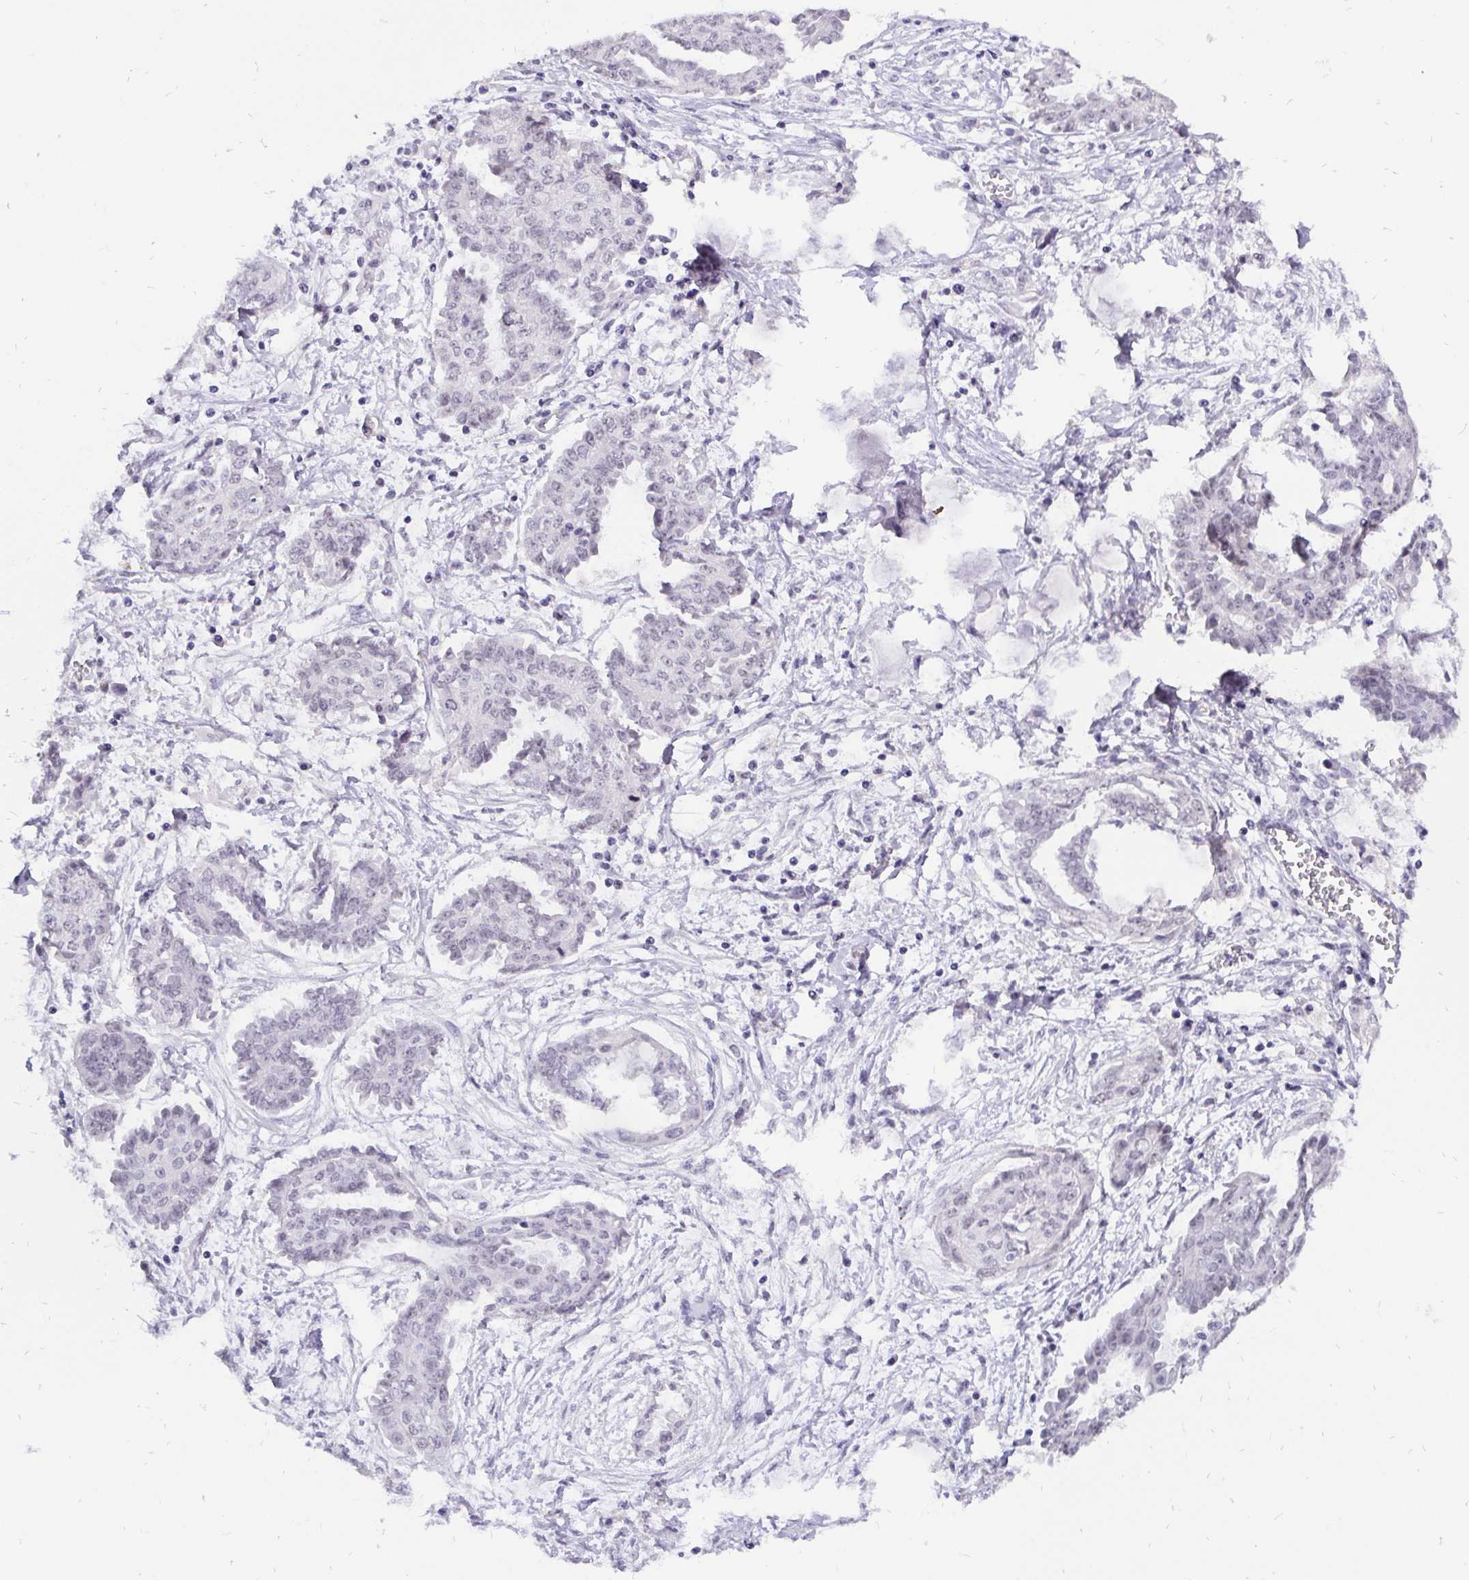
{"staining": {"intensity": "negative", "quantity": "none", "location": "none"}, "tissue": "ovarian cancer", "cell_type": "Tumor cells", "image_type": "cancer", "snomed": [{"axis": "morphology", "description": "Cystadenocarcinoma, serous, NOS"}, {"axis": "topography", "description": "Ovary"}], "caption": "Immunohistochemistry (IHC) of human ovarian cancer (serous cystadenocarcinoma) shows no positivity in tumor cells.", "gene": "ZNF860", "patient": {"sex": "female", "age": 71}}